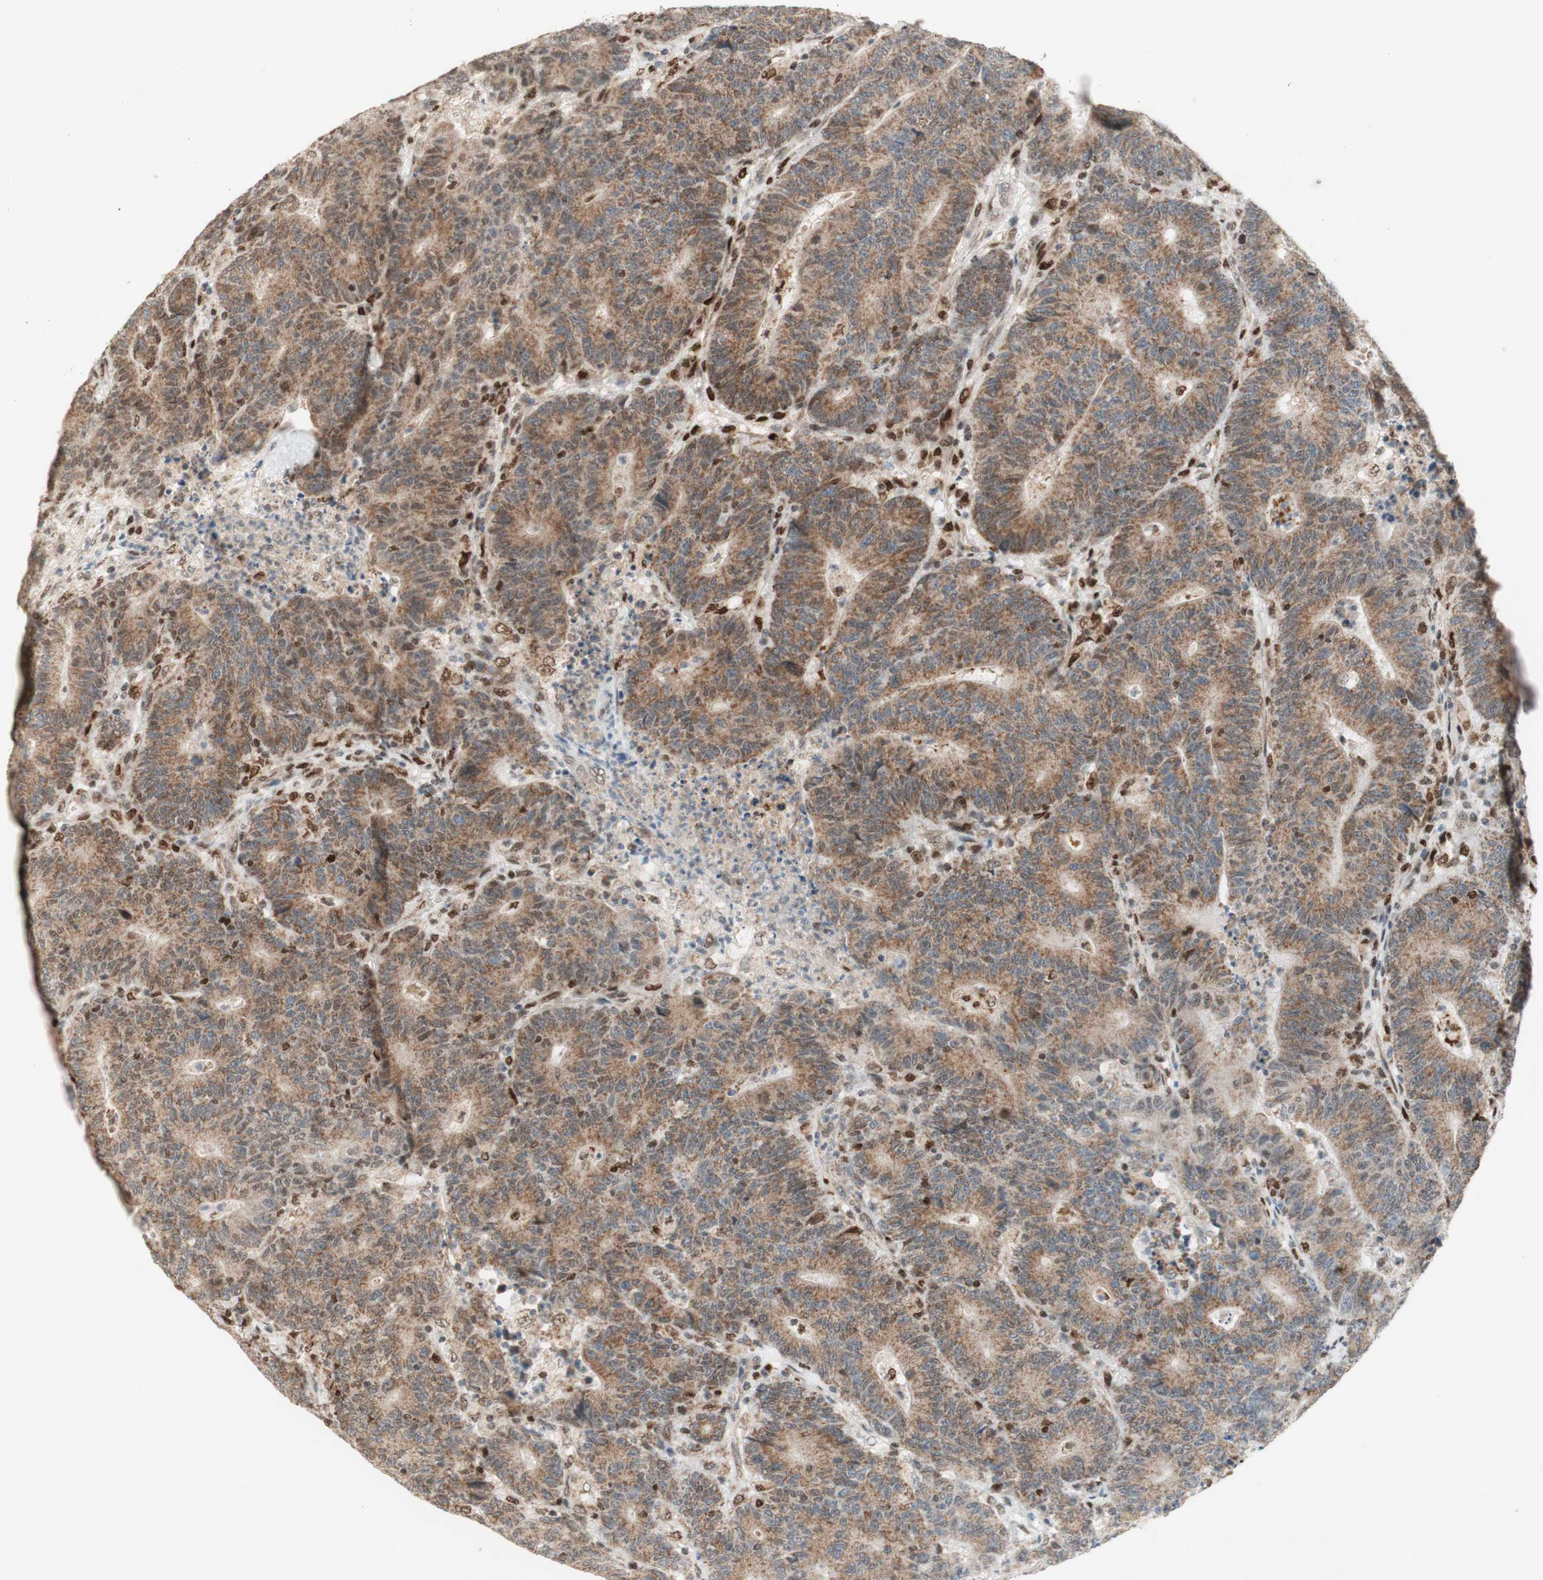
{"staining": {"intensity": "moderate", "quantity": ">75%", "location": "cytoplasmic/membranous"}, "tissue": "colorectal cancer", "cell_type": "Tumor cells", "image_type": "cancer", "snomed": [{"axis": "morphology", "description": "Normal tissue, NOS"}, {"axis": "morphology", "description": "Adenocarcinoma, NOS"}, {"axis": "topography", "description": "Colon"}], "caption": "Moderate cytoplasmic/membranous positivity for a protein is seen in about >75% of tumor cells of colorectal adenocarcinoma using IHC.", "gene": "DNMT3A", "patient": {"sex": "female", "age": 75}}